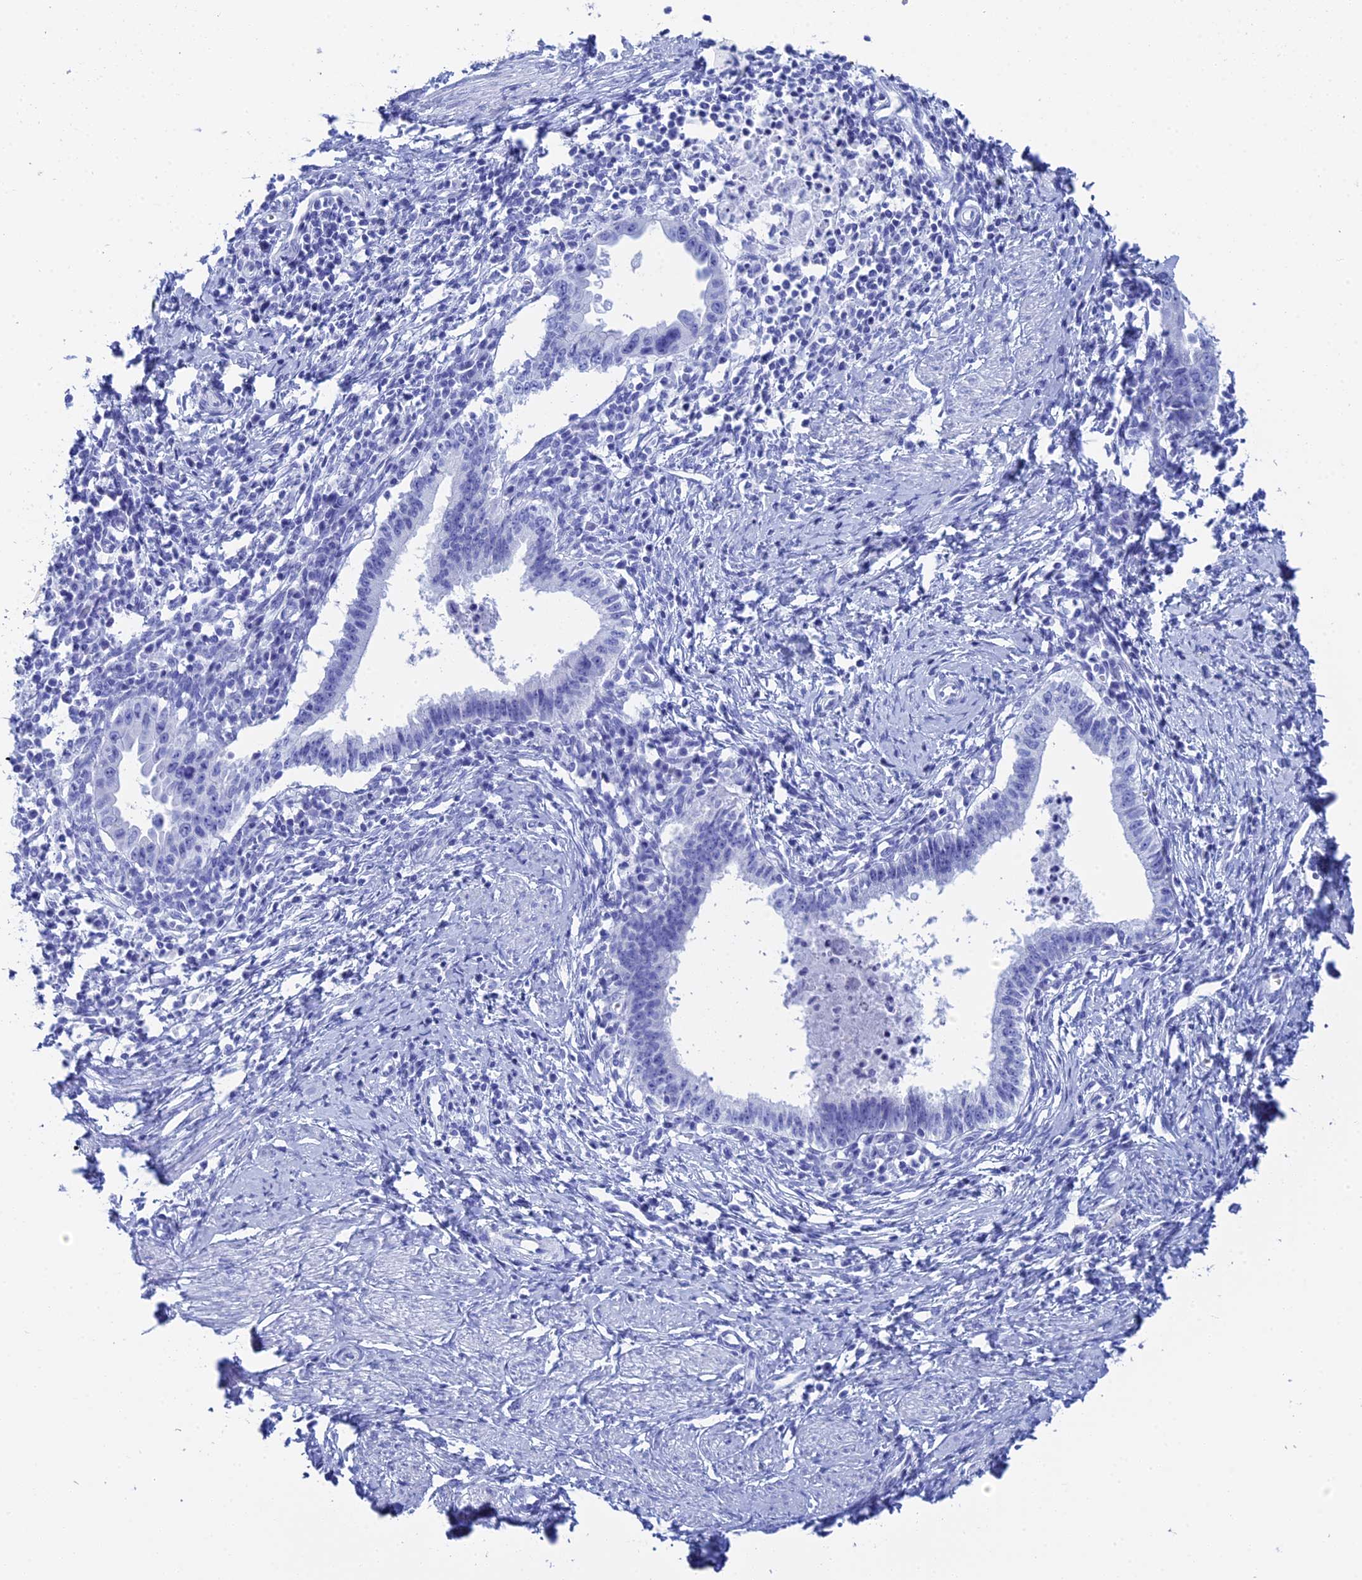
{"staining": {"intensity": "negative", "quantity": "none", "location": "none"}, "tissue": "cervical cancer", "cell_type": "Tumor cells", "image_type": "cancer", "snomed": [{"axis": "morphology", "description": "Adenocarcinoma, NOS"}, {"axis": "topography", "description": "Cervix"}], "caption": "This is an immunohistochemistry micrograph of cervical cancer (adenocarcinoma). There is no expression in tumor cells.", "gene": "TEX101", "patient": {"sex": "female", "age": 36}}